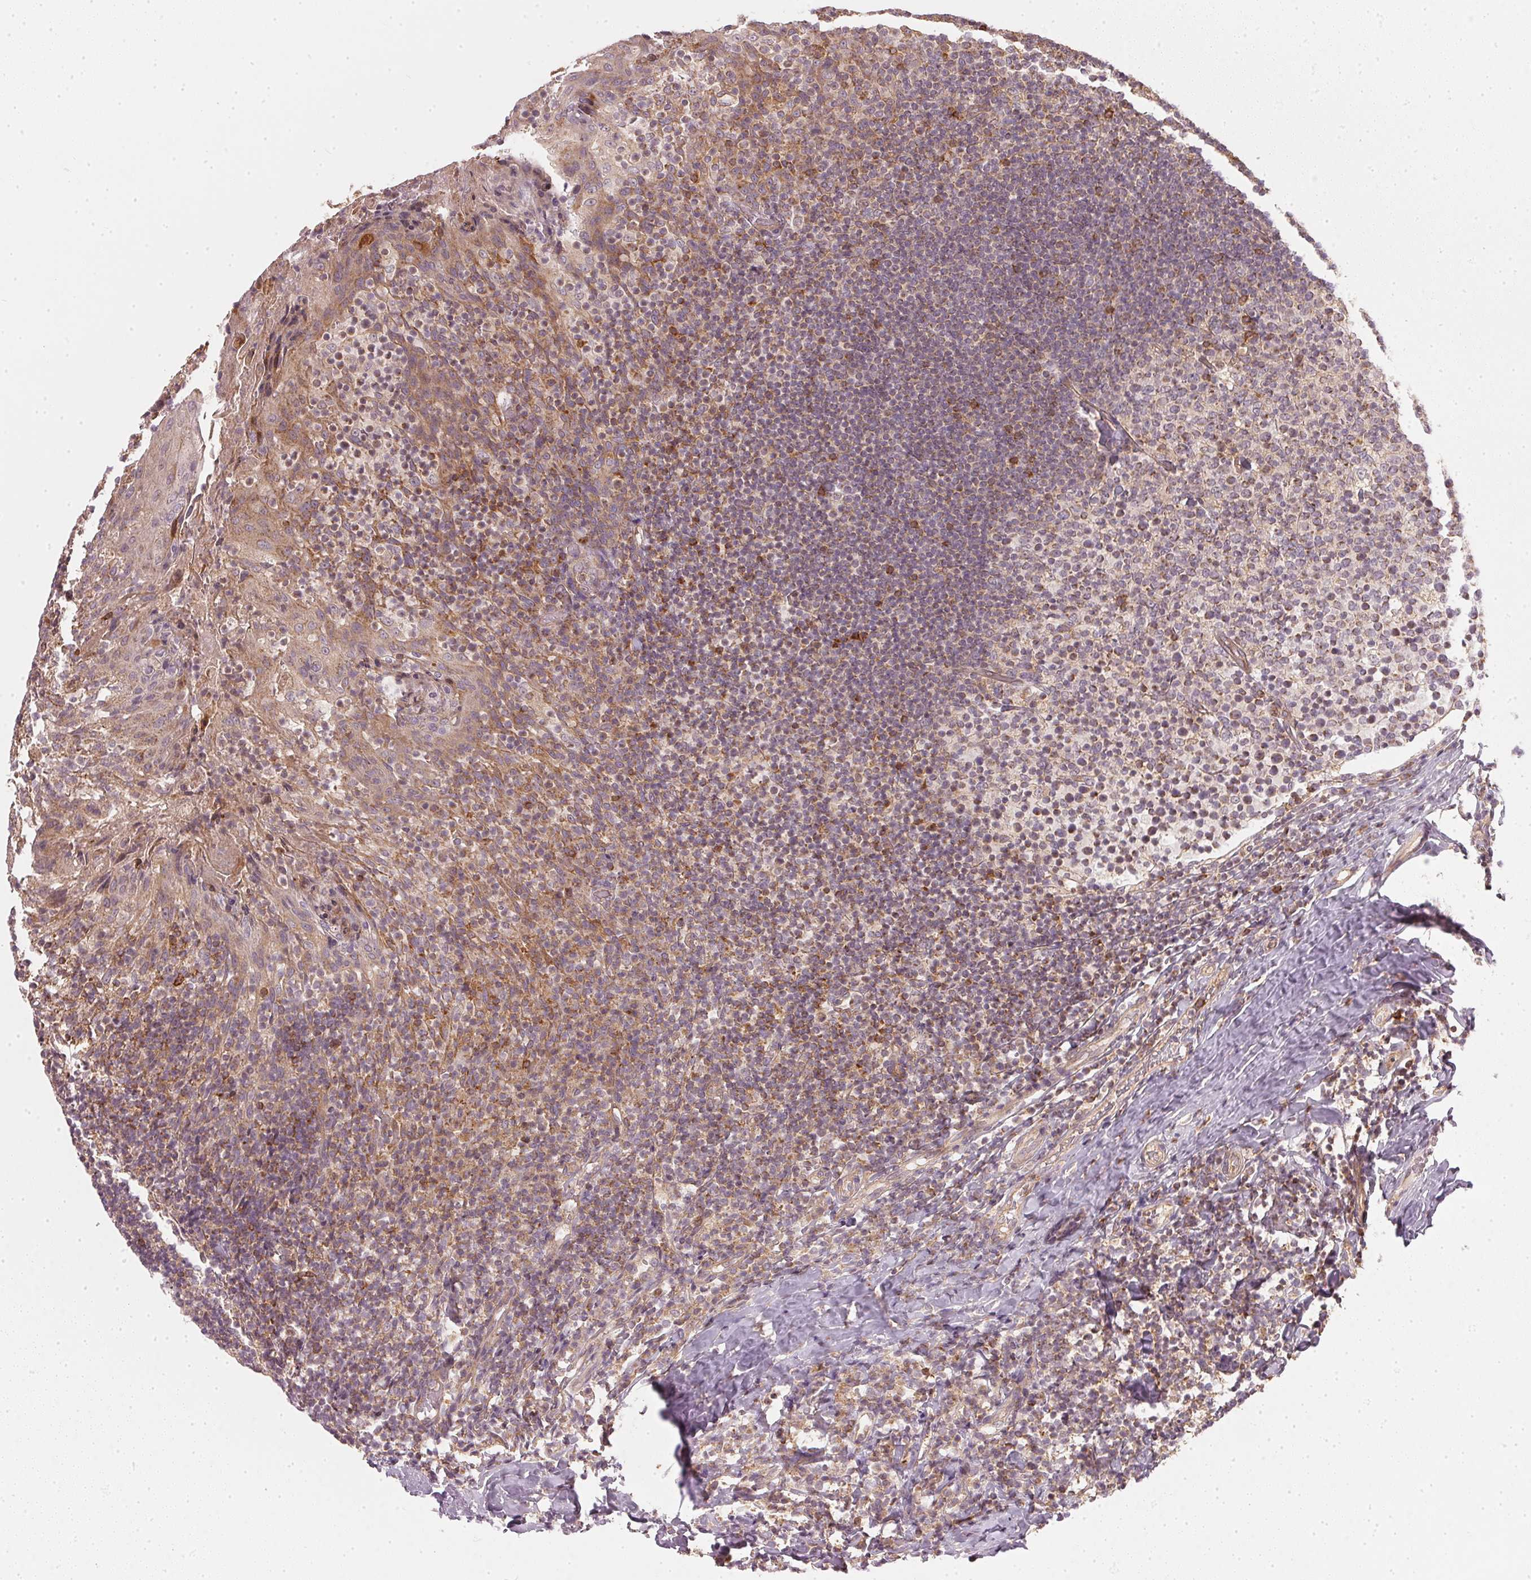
{"staining": {"intensity": "negative", "quantity": "none", "location": "none"}, "tissue": "tonsil", "cell_type": "Germinal center cells", "image_type": "normal", "snomed": [{"axis": "morphology", "description": "Normal tissue, NOS"}, {"axis": "topography", "description": "Tonsil"}], "caption": "High power microscopy image of an immunohistochemistry photomicrograph of normal tonsil, revealing no significant staining in germinal center cells. Brightfield microscopy of immunohistochemistry (IHC) stained with DAB (brown) and hematoxylin (blue), captured at high magnification.", "gene": "NADK2", "patient": {"sex": "female", "age": 10}}